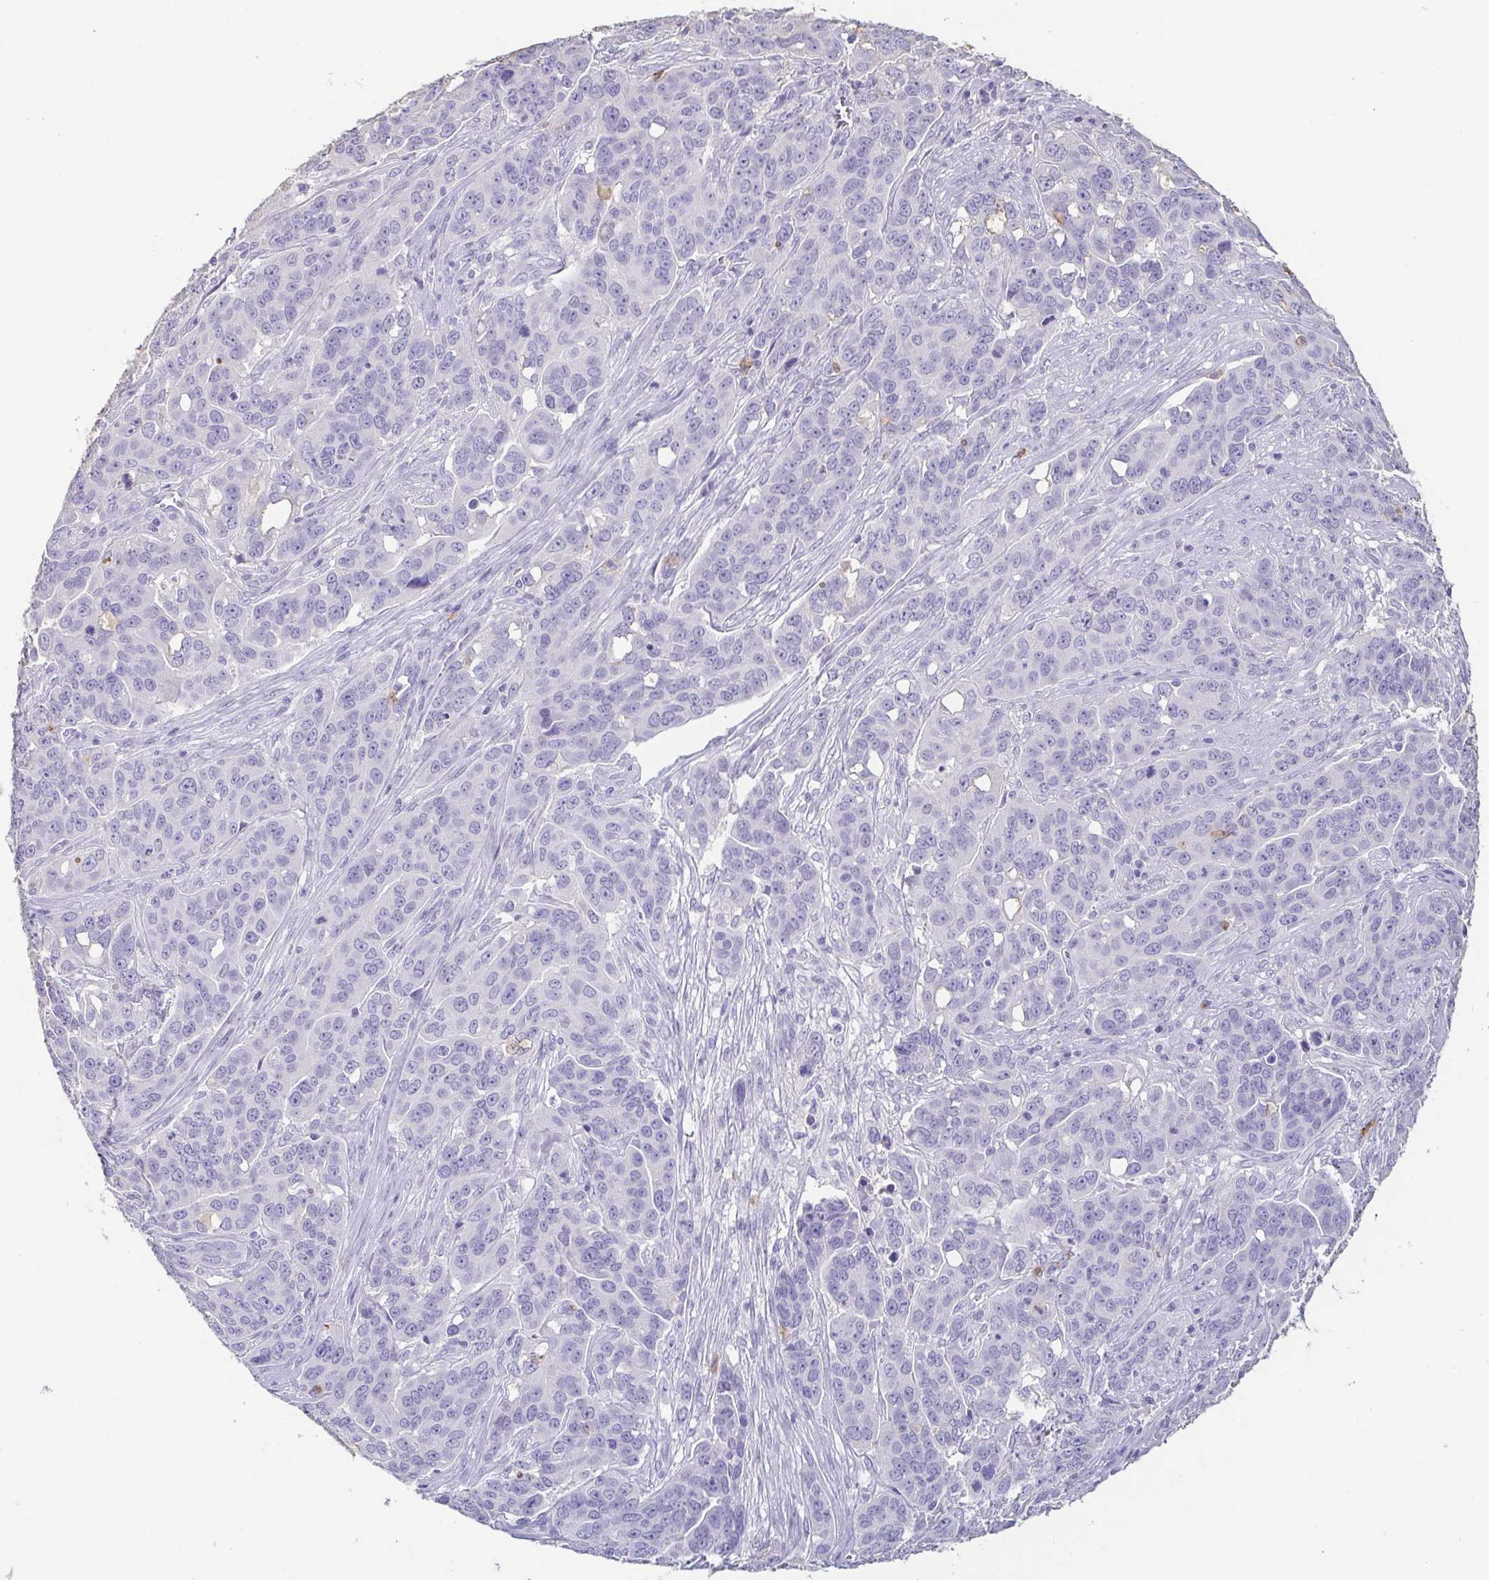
{"staining": {"intensity": "negative", "quantity": "none", "location": "none"}, "tissue": "ovarian cancer", "cell_type": "Tumor cells", "image_type": "cancer", "snomed": [{"axis": "morphology", "description": "Carcinoma, endometroid"}, {"axis": "topography", "description": "Ovary"}], "caption": "DAB (3,3'-diaminobenzidine) immunohistochemical staining of human endometroid carcinoma (ovarian) exhibits no significant expression in tumor cells. (DAB IHC, high magnification).", "gene": "BPIFA2", "patient": {"sex": "female", "age": 78}}